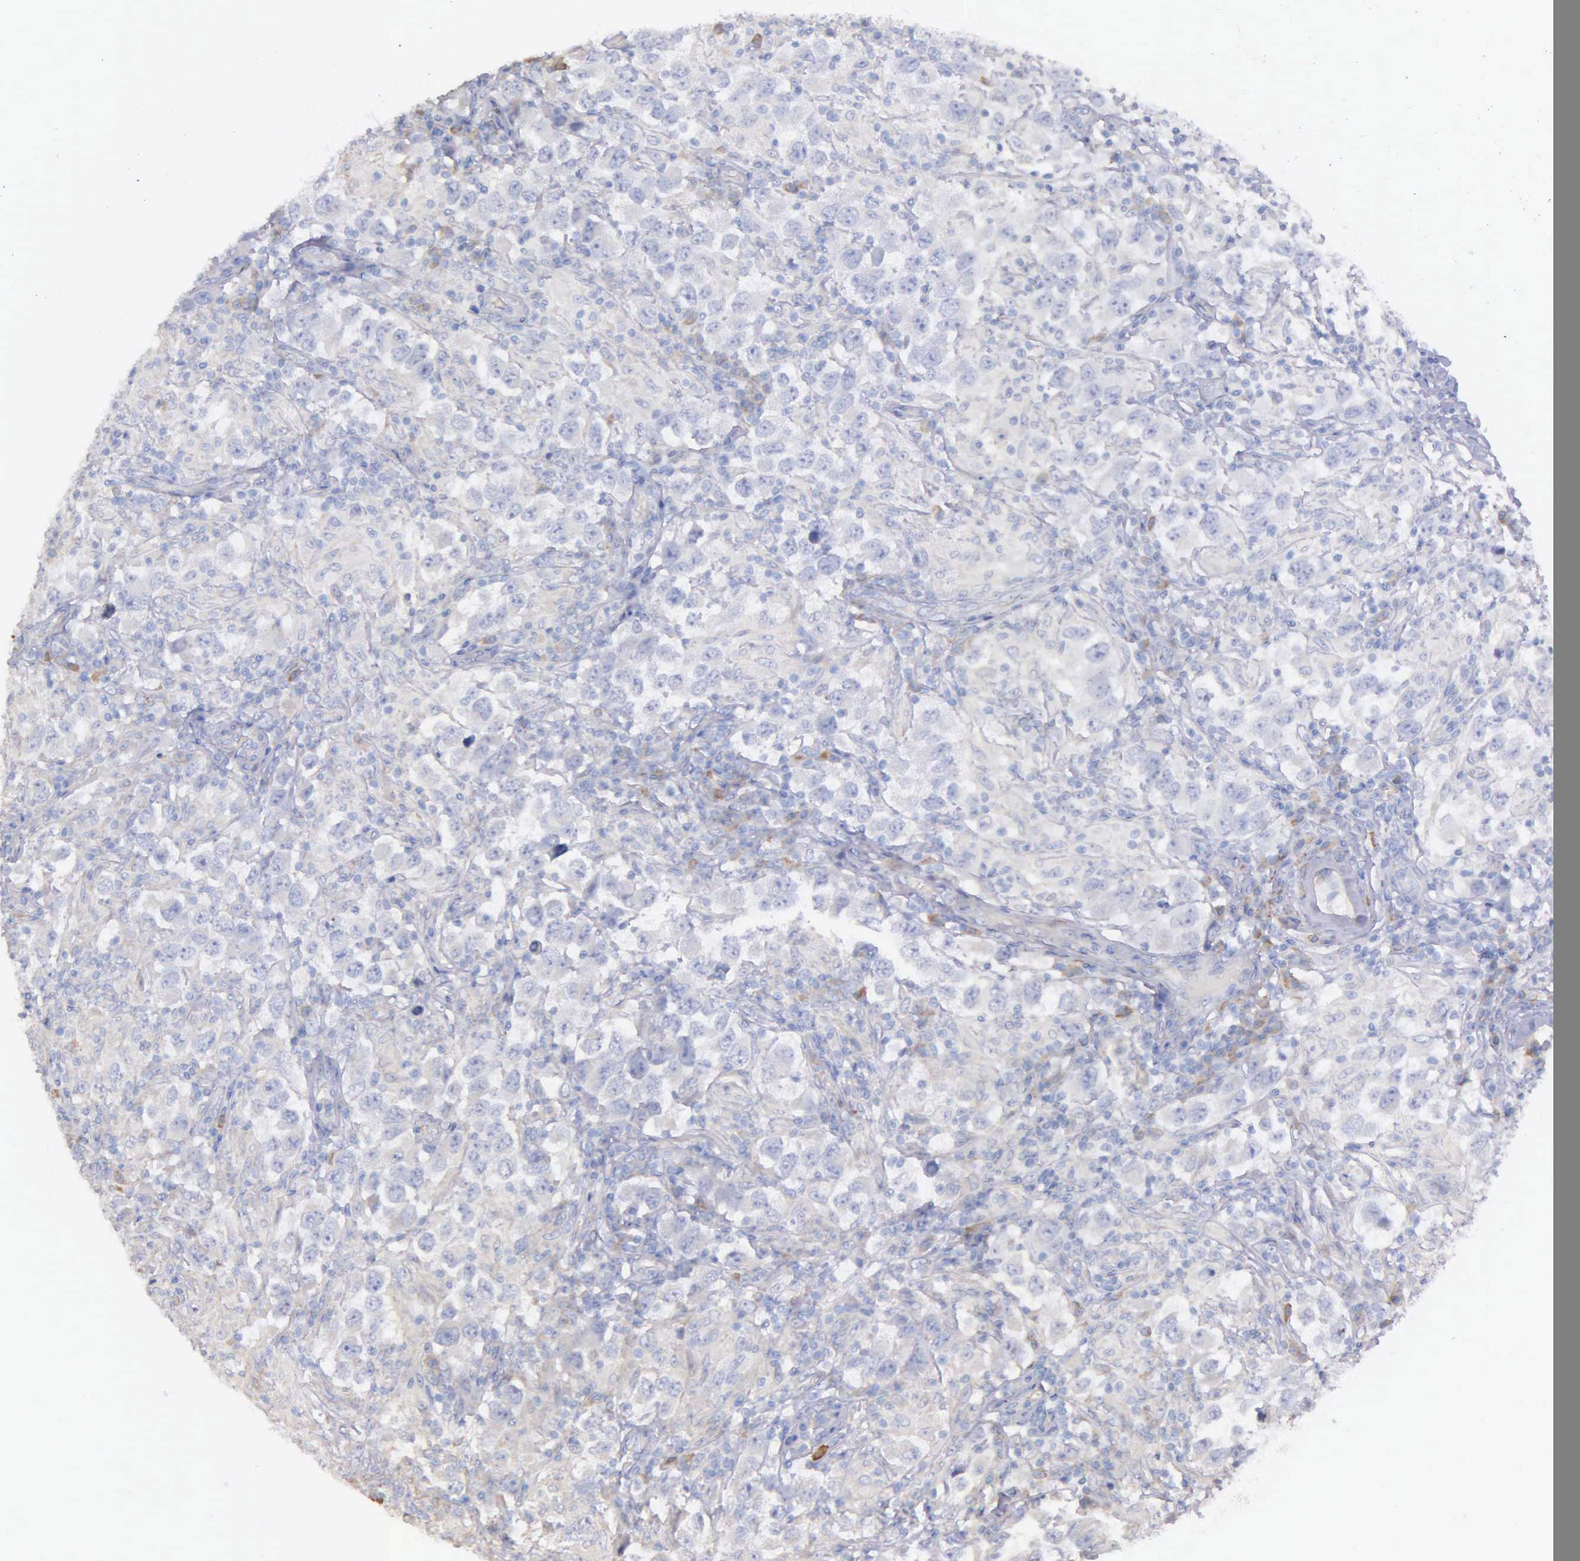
{"staining": {"intensity": "negative", "quantity": "none", "location": "none"}, "tissue": "testis cancer", "cell_type": "Tumor cells", "image_type": "cancer", "snomed": [{"axis": "morphology", "description": "Carcinoma, Embryonal, NOS"}, {"axis": "topography", "description": "Testis"}], "caption": "Image shows no significant protein positivity in tumor cells of embryonal carcinoma (testis). (Stains: DAB (3,3'-diaminobenzidine) IHC with hematoxylin counter stain, Microscopy: brightfield microscopy at high magnification).", "gene": "ZC3H12B", "patient": {"sex": "male", "age": 21}}